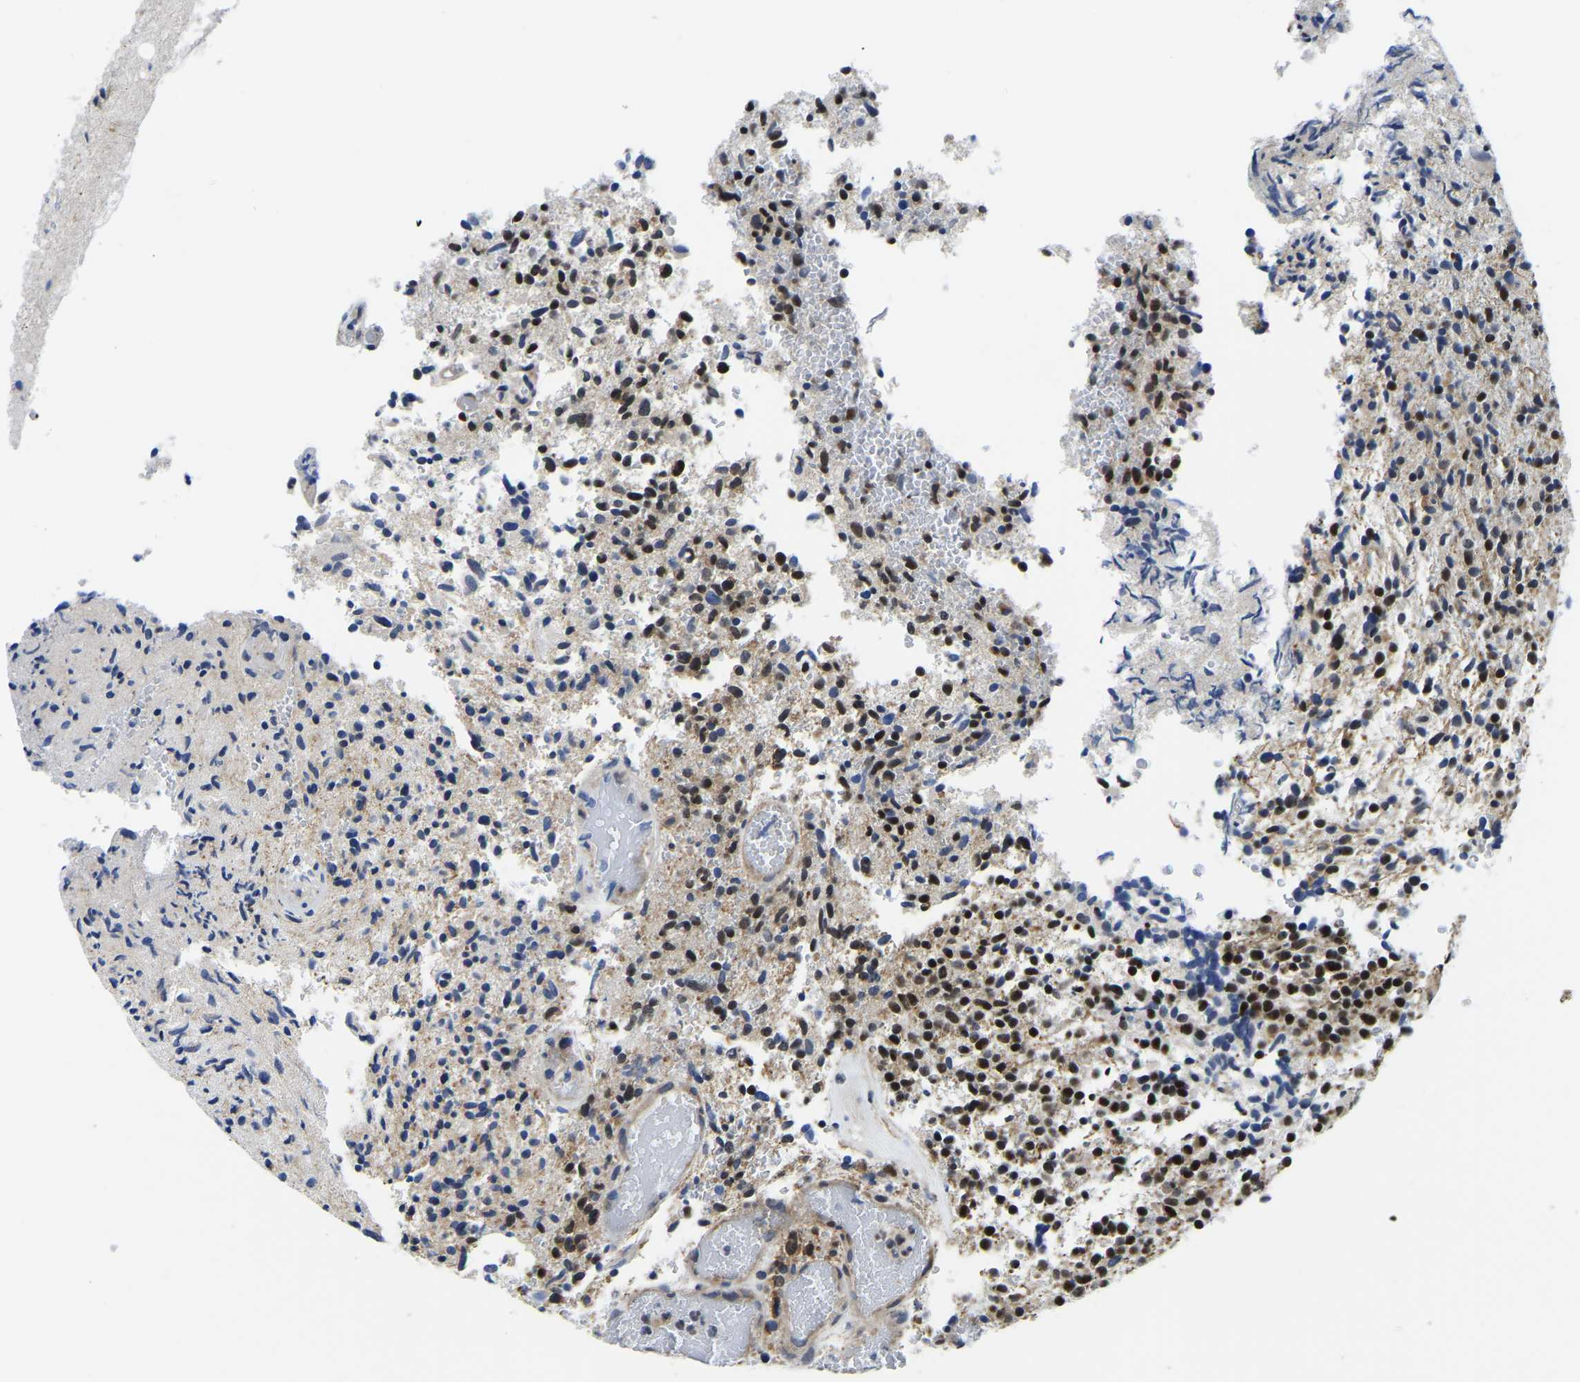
{"staining": {"intensity": "weak", "quantity": "25%-75%", "location": "nuclear"}, "tissue": "glioma", "cell_type": "Tumor cells", "image_type": "cancer", "snomed": [{"axis": "morphology", "description": "Glioma, malignant, High grade"}, {"axis": "topography", "description": "Brain"}], "caption": "Approximately 25%-75% of tumor cells in malignant high-grade glioma demonstrate weak nuclear protein positivity as visualized by brown immunohistochemical staining.", "gene": "POLDIP3", "patient": {"sex": "male", "age": 72}}